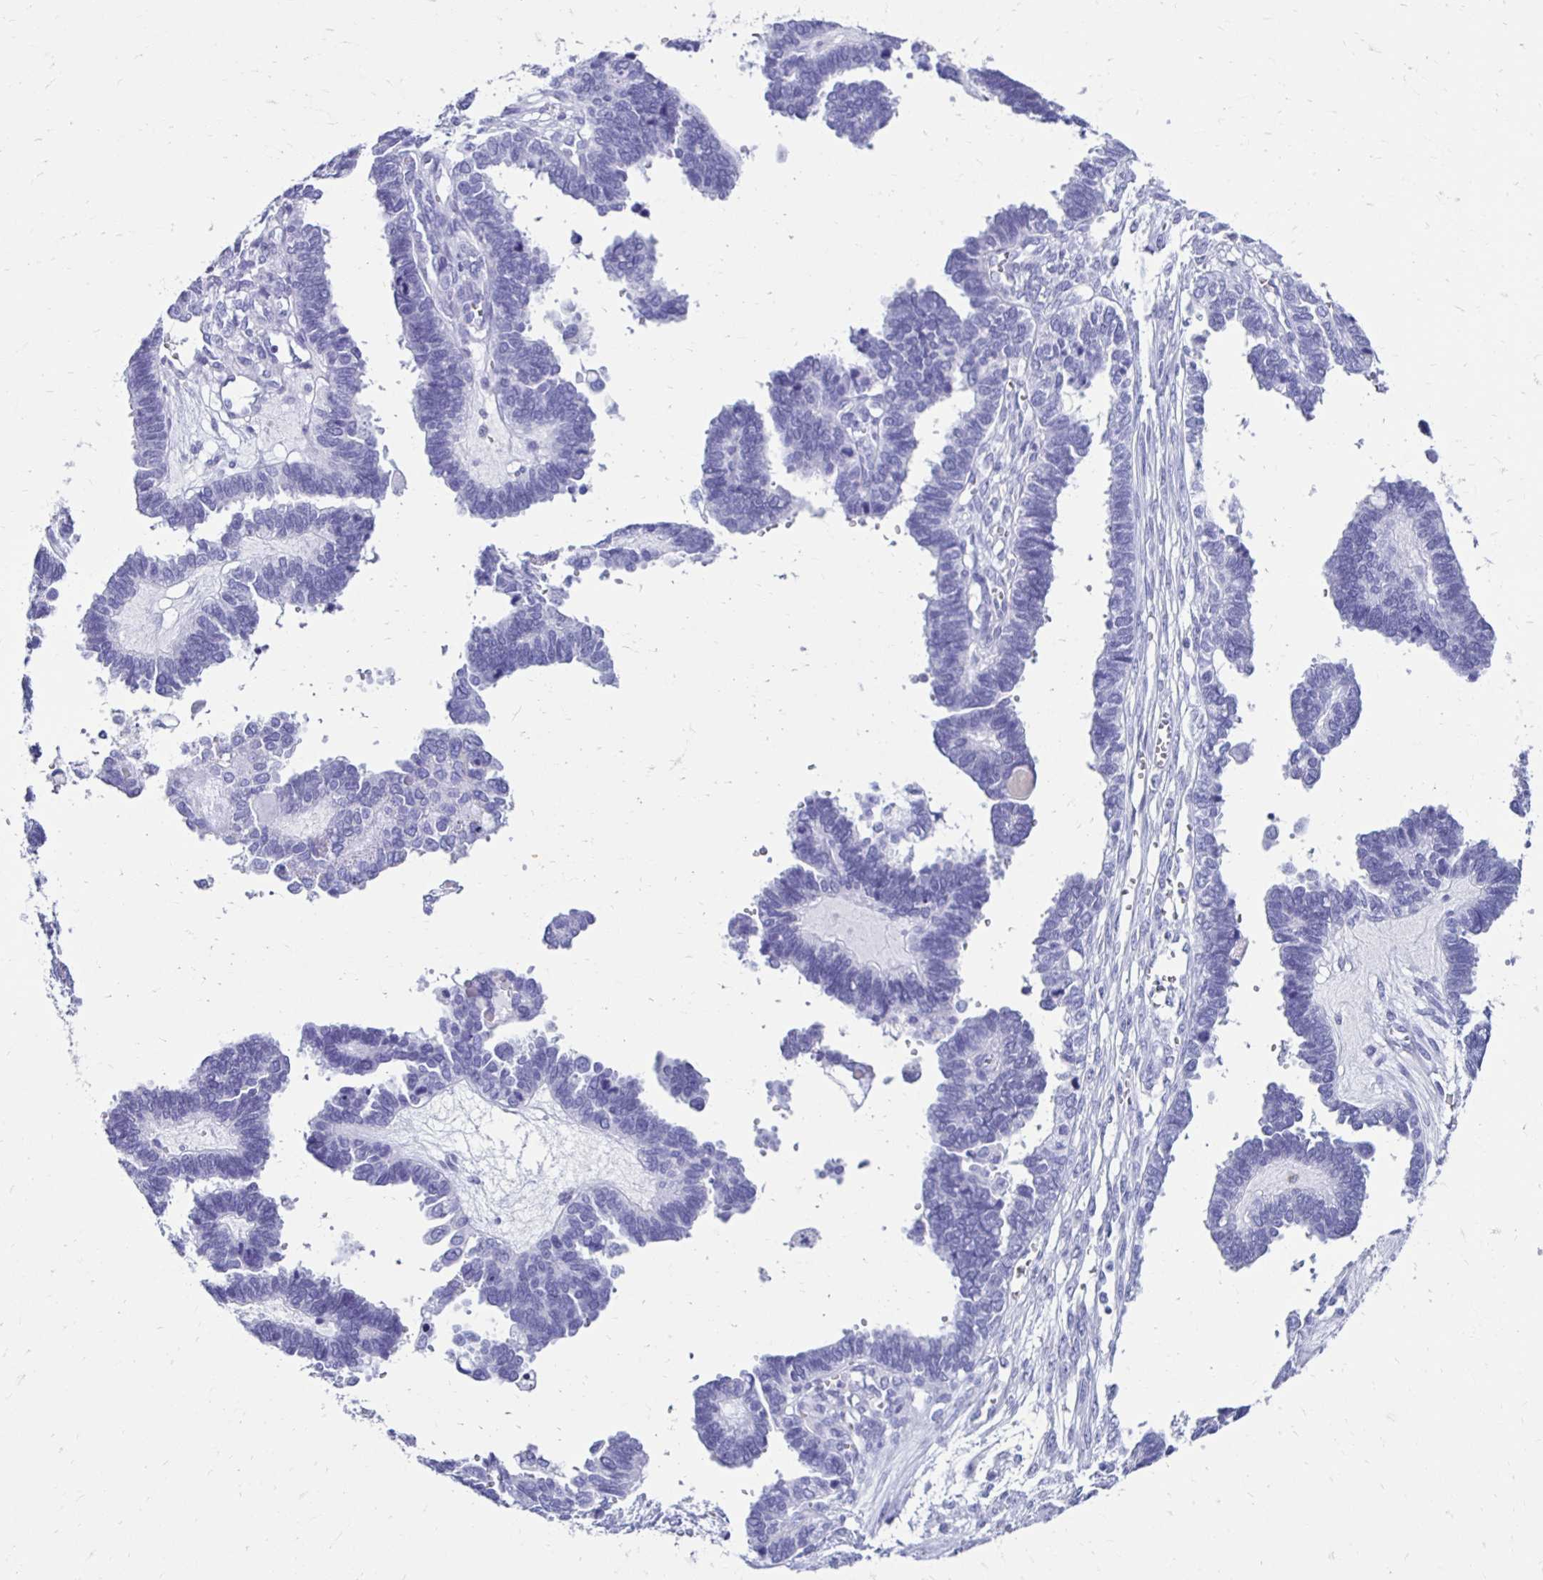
{"staining": {"intensity": "negative", "quantity": "none", "location": "none"}, "tissue": "ovarian cancer", "cell_type": "Tumor cells", "image_type": "cancer", "snomed": [{"axis": "morphology", "description": "Cystadenocarcinoma, serous, NOS"}, {"axis": "topography", "description": "Ovary"}], "caption": "Immunohistochemistry (IHC) of ovarian serous cystadenocarcinoma shows no staining in tumor cells.", "gene": "CST5", "patient": {"sex": "female", "age": 51}}